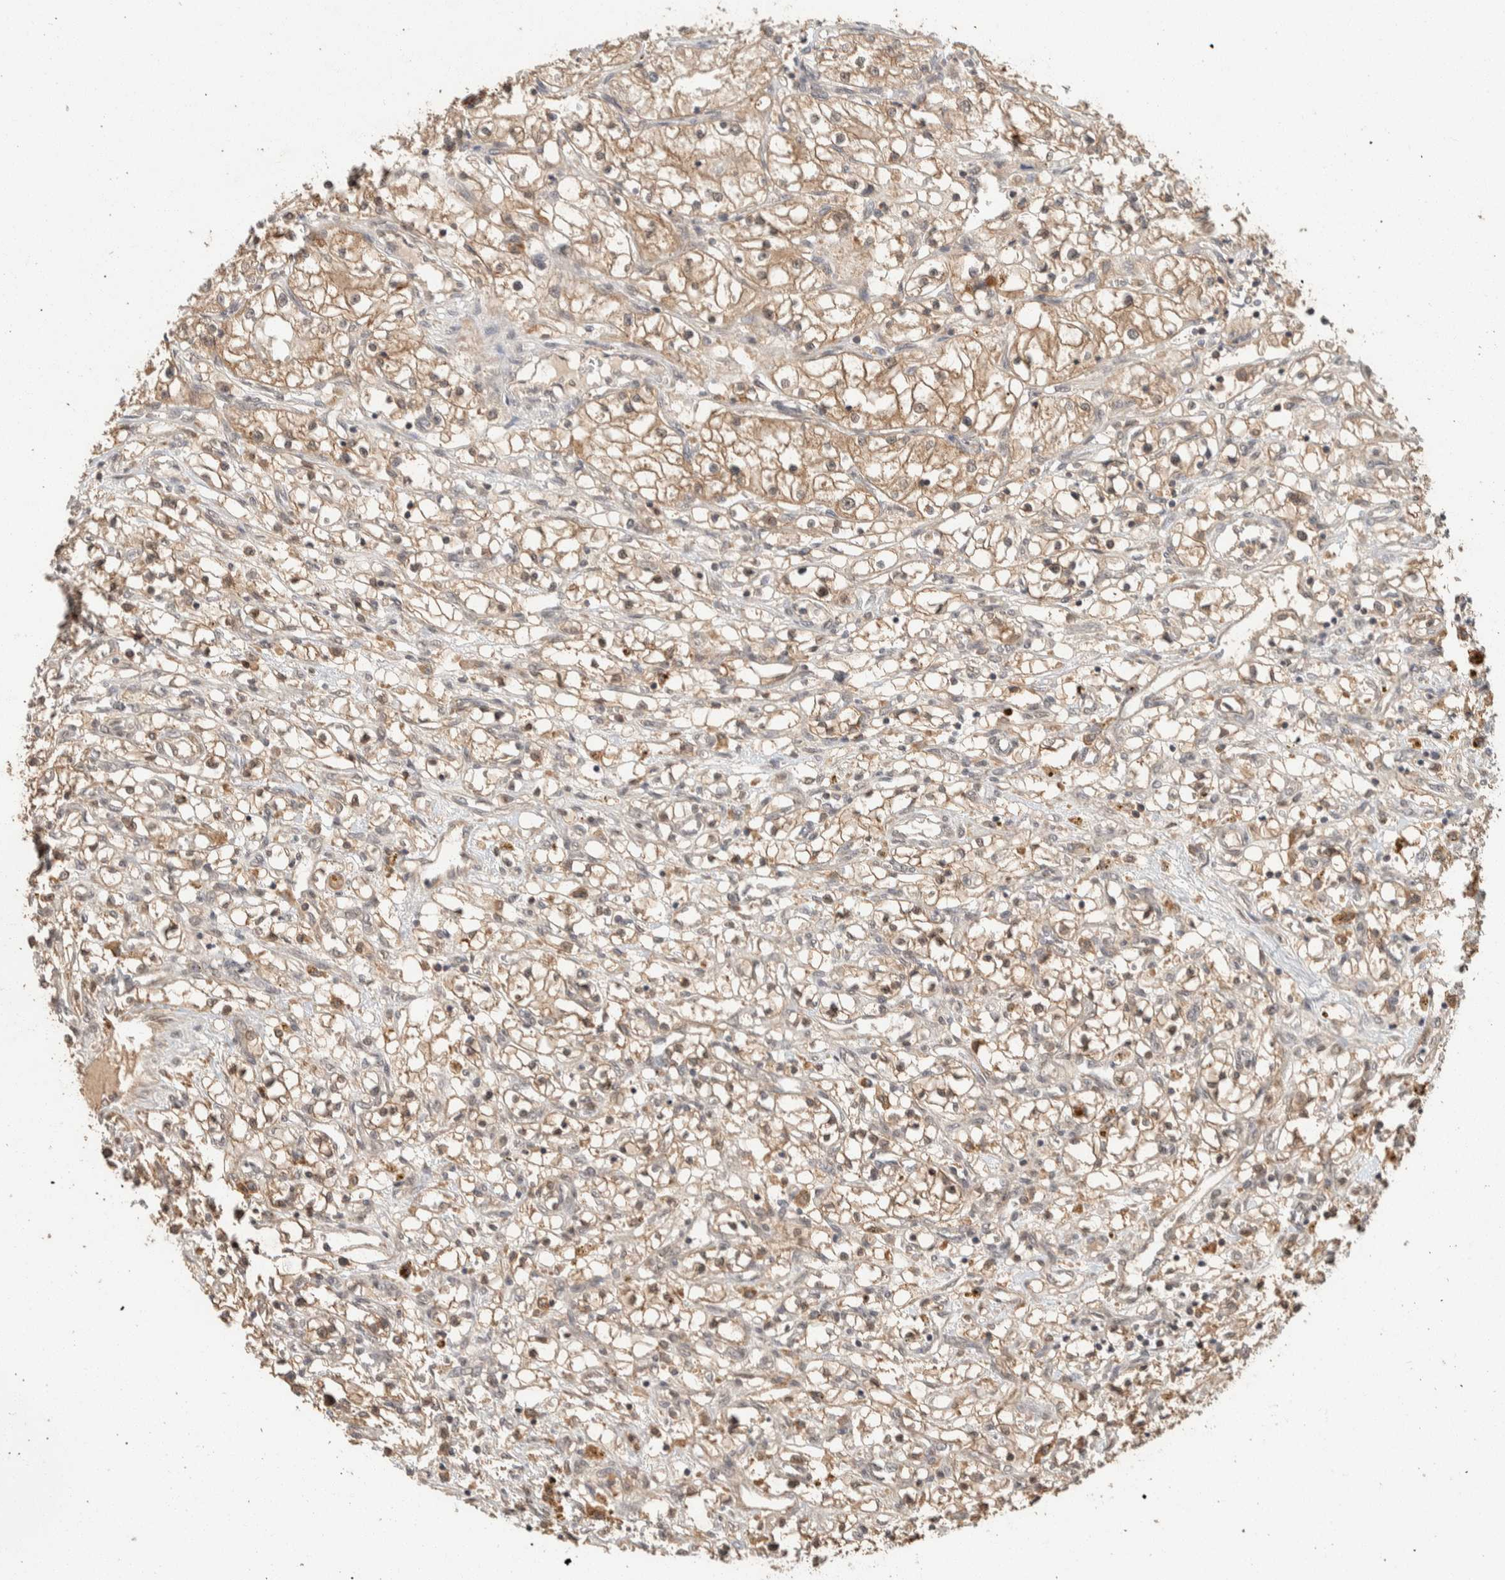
{"staining": {"intensity": "weak", "quantity": ">75%", "location": "cytoplasmic/membranous"}, "tissue": "renal cancer", "cell_type": "Tumor cells", "image_type": "cancer", "snomed": [{"axis": "morphology", "description": "Adenocarcinoma, NOS"}, {"axis": "topography", "description": "Kidney"}], "caption": "Immunohistochemistry (DAB) staining of human renal cancer shows weak cytoplasmic/membranous protein positivity in approximately >75% of tumor cells.", "gene": "ZNF567", "patient": {"sex": "male", "age": 68}}